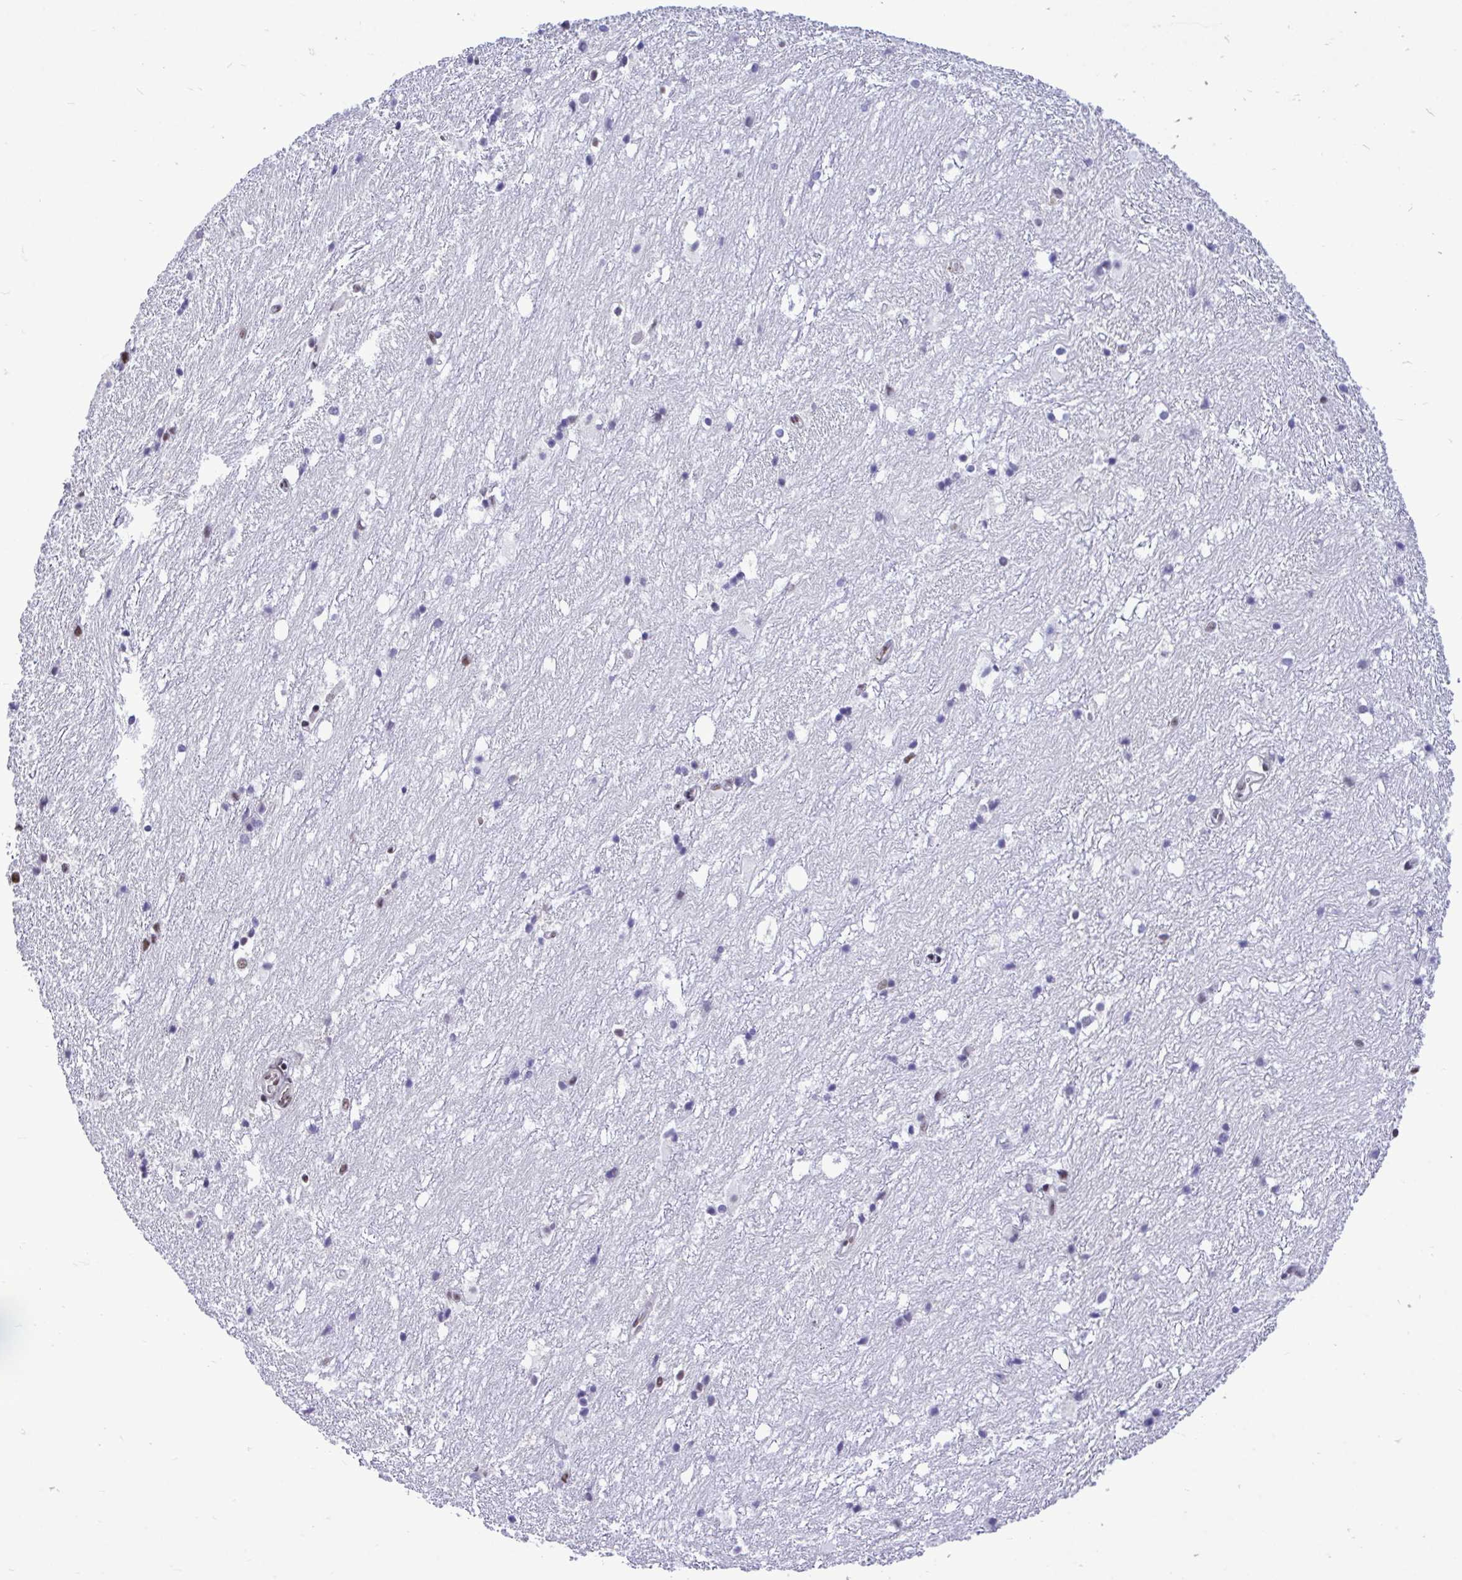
{"staining": {"intensity": "negative", "quantity": "none", "location": "none"}, "tissue": "hippocampus", "cell_type": "Glial cells", "image_type": "normal", "snomed": [{"axis": "morphology", "description": "Normal tissue, NOS"}, {"axis": "topography", "description": "Hippocampus"}], "caption": "This is an immunohistochemistry micrograph of benign human hippocampus. There is no positivity in glial cells.", "gene": "C1QL2", "patient": {"sex": "female", "age": 52}}